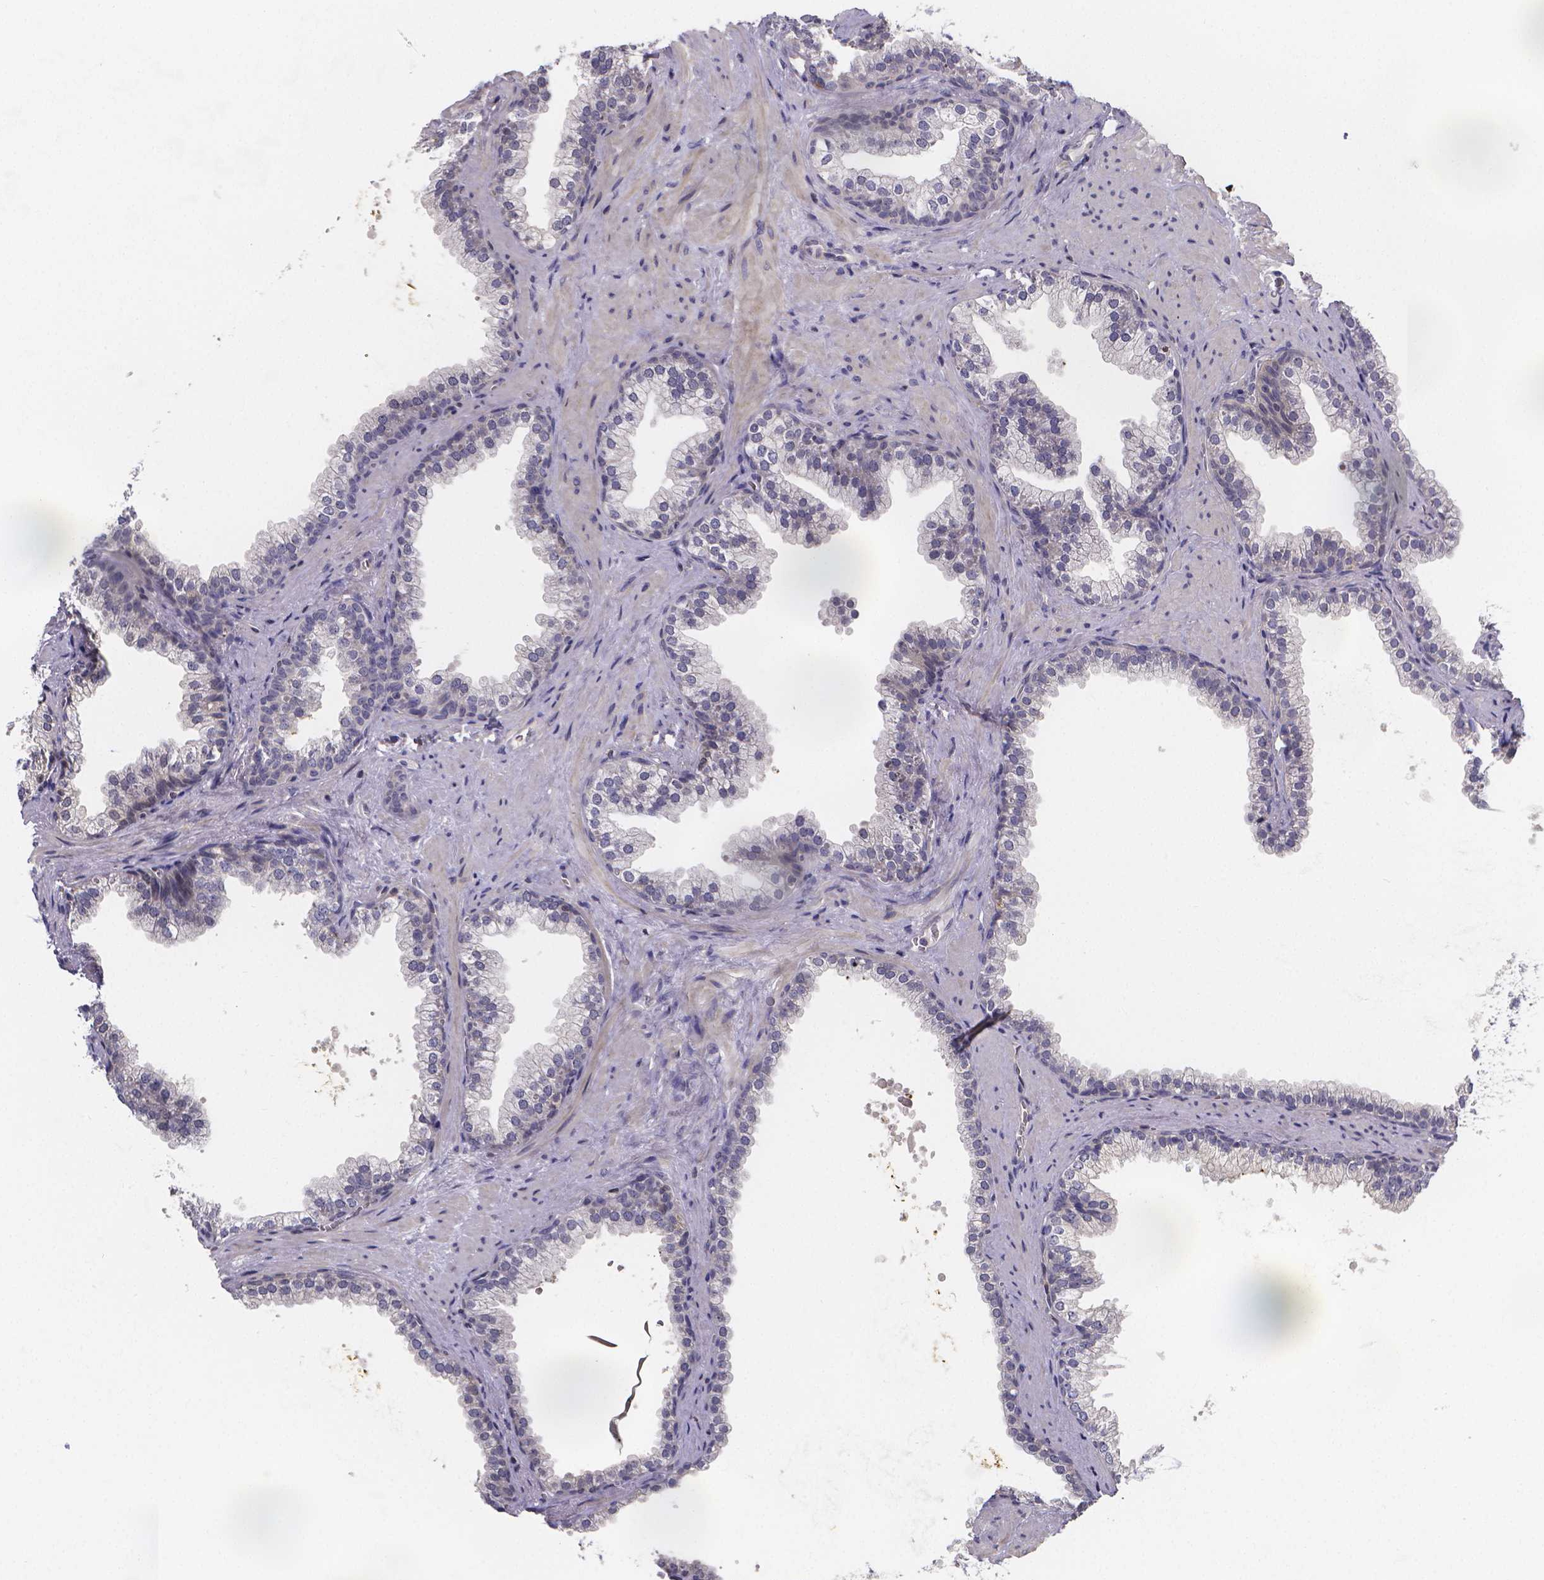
{"staining": {"intensity": "negative", "quantity": "none", "location": "none"}, "tissue": "prostate", "cell_type": "Glandular cells", "image_type": "normal", "snomed": [{"axis": "morphology", "description": "Normal tissue, NOS"}, {"axis": "topography", "description": "Prostate"}], "caption": "An immunohistochemistry (IHC) micrograph of benign prostate is shown. There is no staining in glandular cells of prostate.", "gene": "PAH", "patient": {"sex": "male", "age": 79}}